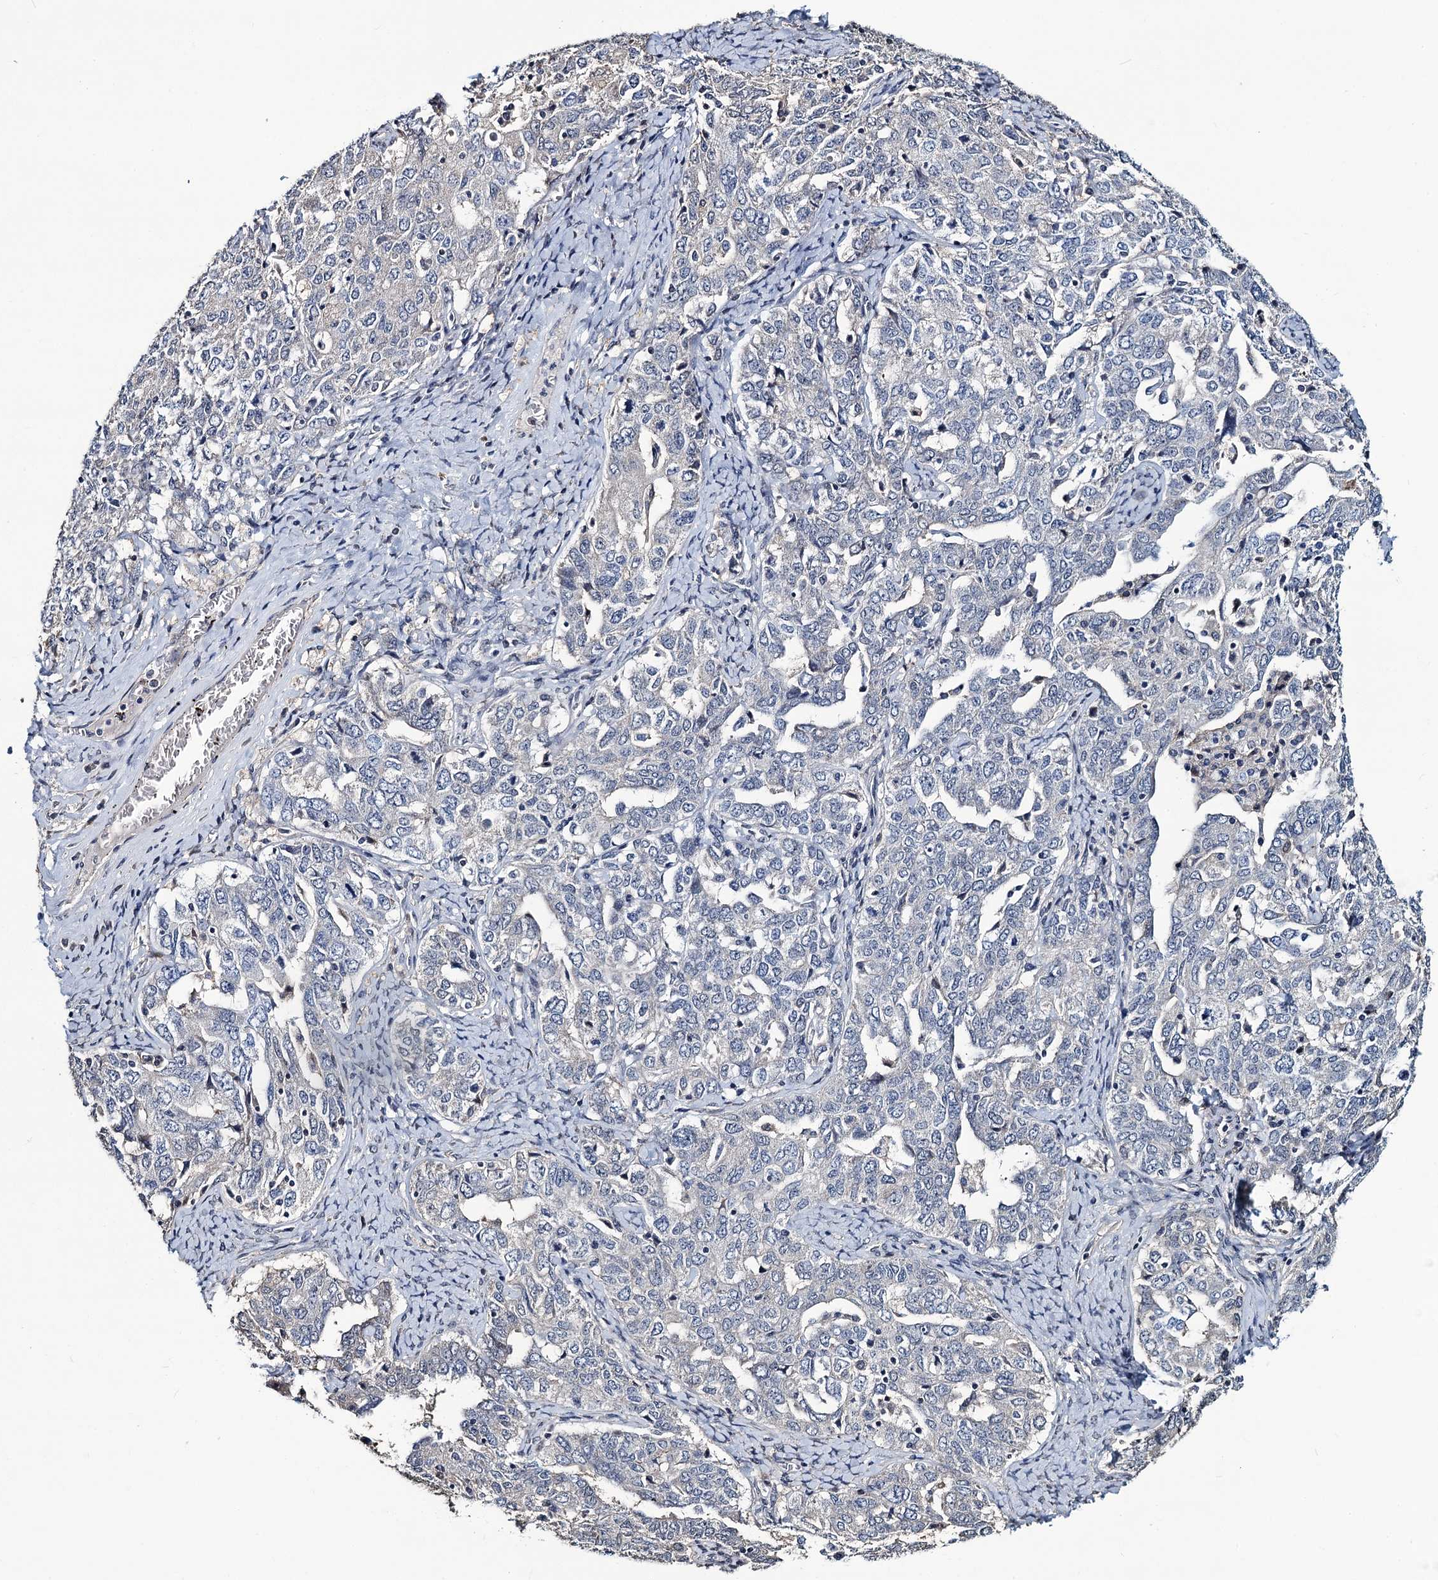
{"staining": {"intensity": "negative", "quantity": "none", "location": "none"}, "tissue": "ovarian cancer", "cell_type": "Tumor cells", "image_type": "cancer", "snomed": [{"axis": "morphology", "description": "Carcinoma, endometroid"}, {"axis": "topography", "description": "Ovary"}], "caption": "The histopathology image reveals no staining of tumor cells in ovarian endometroid carcinoma. (Immunohistochemistry, brightfield microscopy, high magnification).", "gene": "RTKN2", "patient": {"sex": "female", "age": 62}}